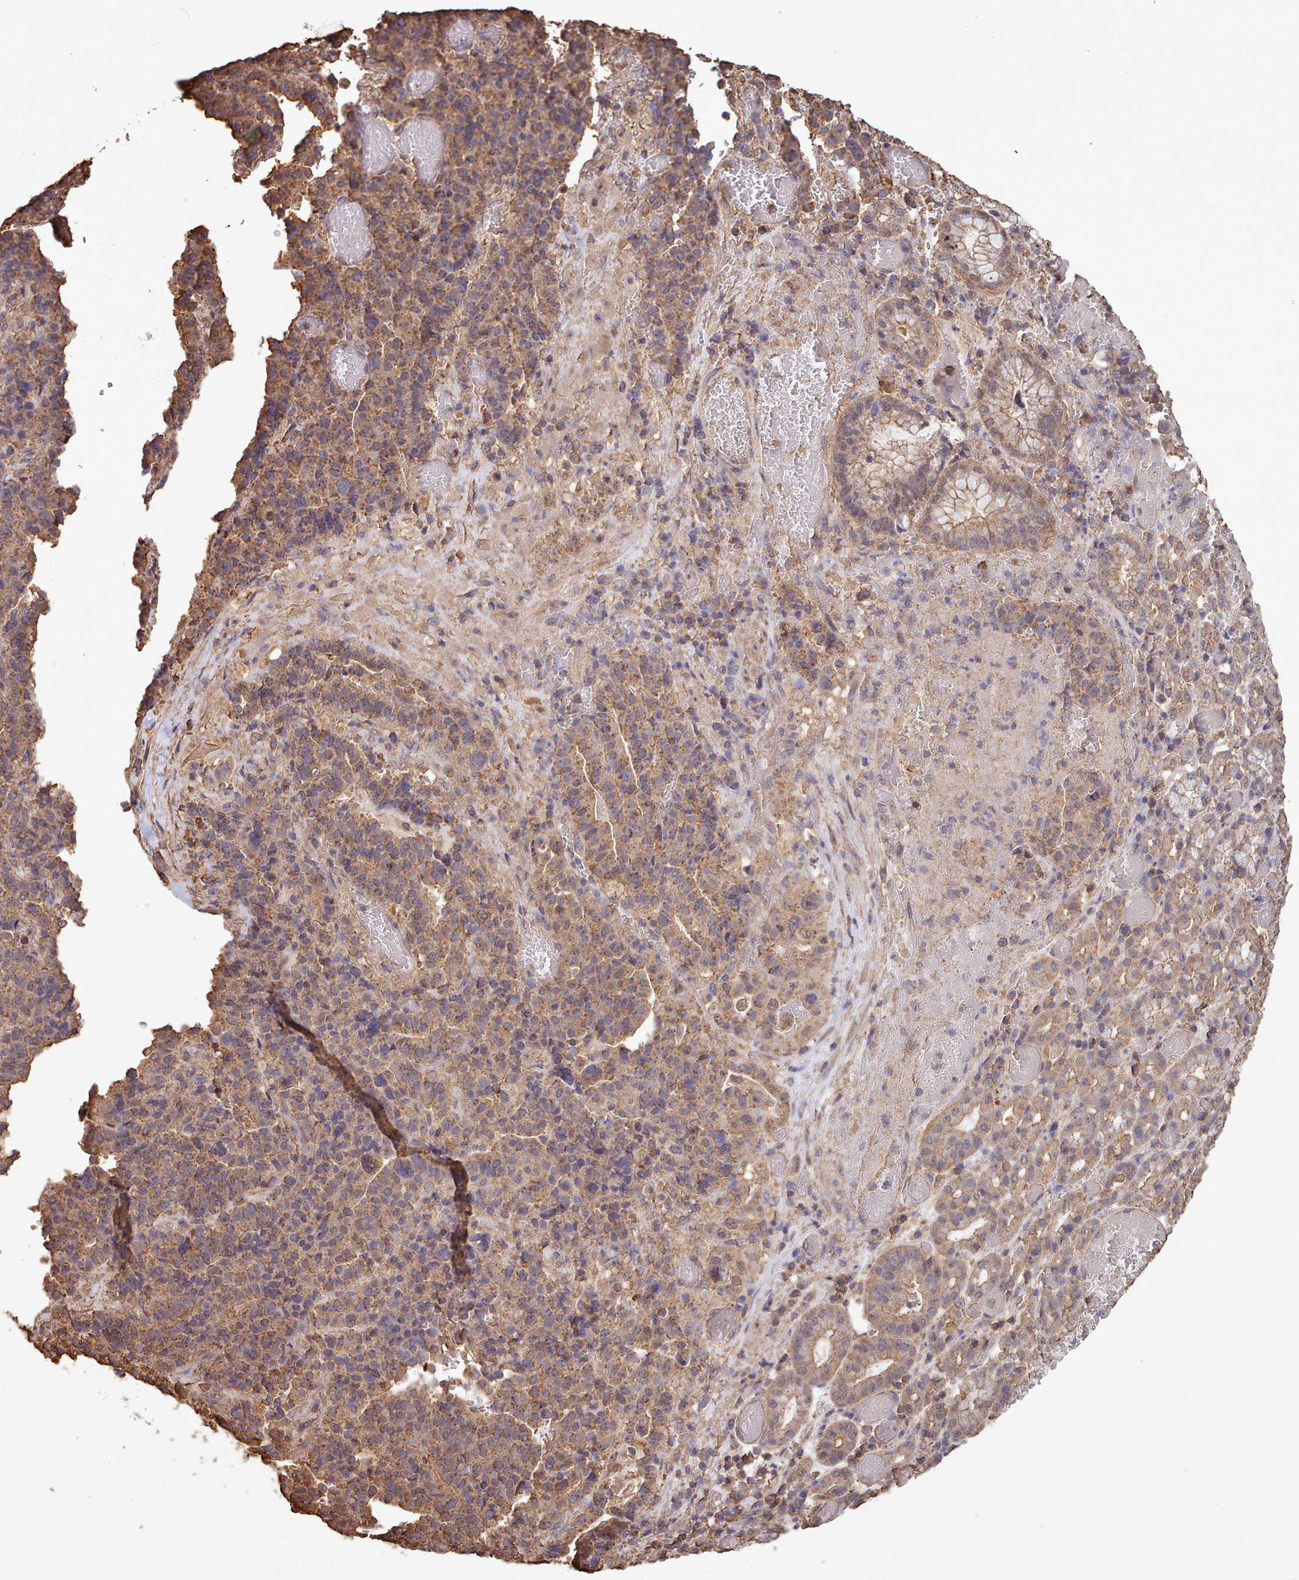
{"staining": {"intensity": "moderate", "quantity": ">75%", "location": "cytoplasmic/membranous"}, "tissue": "stomach cancer", "cell_type": "Tumor cells", "image_type": "cancer", "snomed": [{"axis": "morphology", "description": "Adenocarcinoma, NOS"}, {"axis": "topography", "description": "Stomach"}], "caption": "Protein staining by IHC demonstrates moderate cytoplasmic/membranous positivity in approximately >75% of tumor cells in stomach adenocarcinoma. (Stains: DAB (3,3'-diaminobenzidine) in brown, nuclei in blue, Microscopy: brightfield microscopy at high magnification).", "gene": "METRN", "patient": {"sex": "male", "age": 48}}